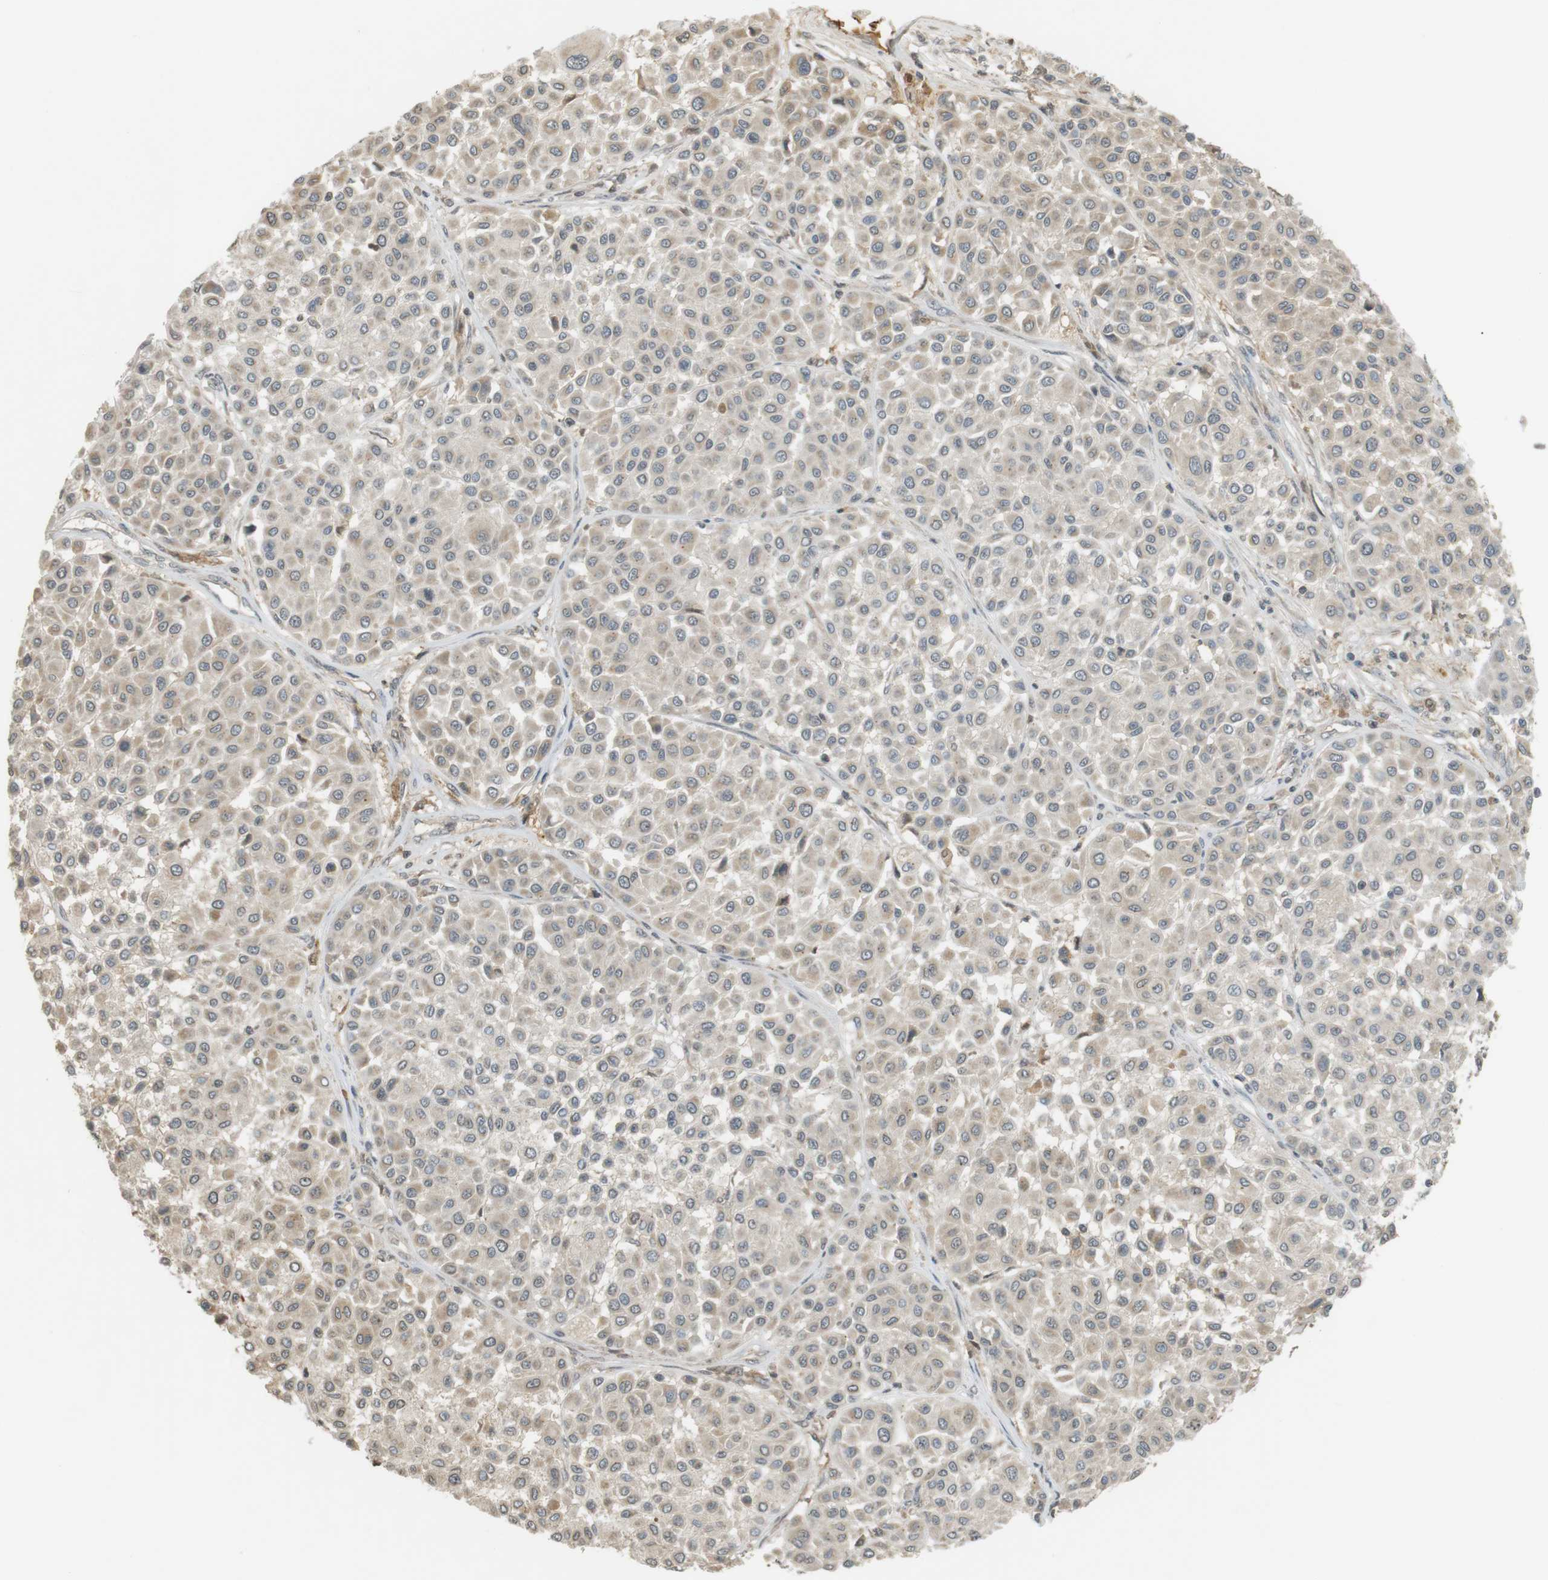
{"staining": {"intensity": "weak", "quantity": "<25%", "location": "cytoplasmic/membranous"}, "tissue": "melanoma", "cell_type": "Tumor cells", "image_type": "cancer", "snomed": [{"axis": "morphology", "description": "Malignant melanoma, Metastatic site"}, {"axis": "topography", "description": "Soft tissue"}], "caption": "Immunohistochemistry (IHC) micrograph of human malignant melanoma (metastatic site) stained for a protein (brown), which shows no staining in tumor cells.", "gene": "SRR", "patient": {"sex": "male", "age": 41}}